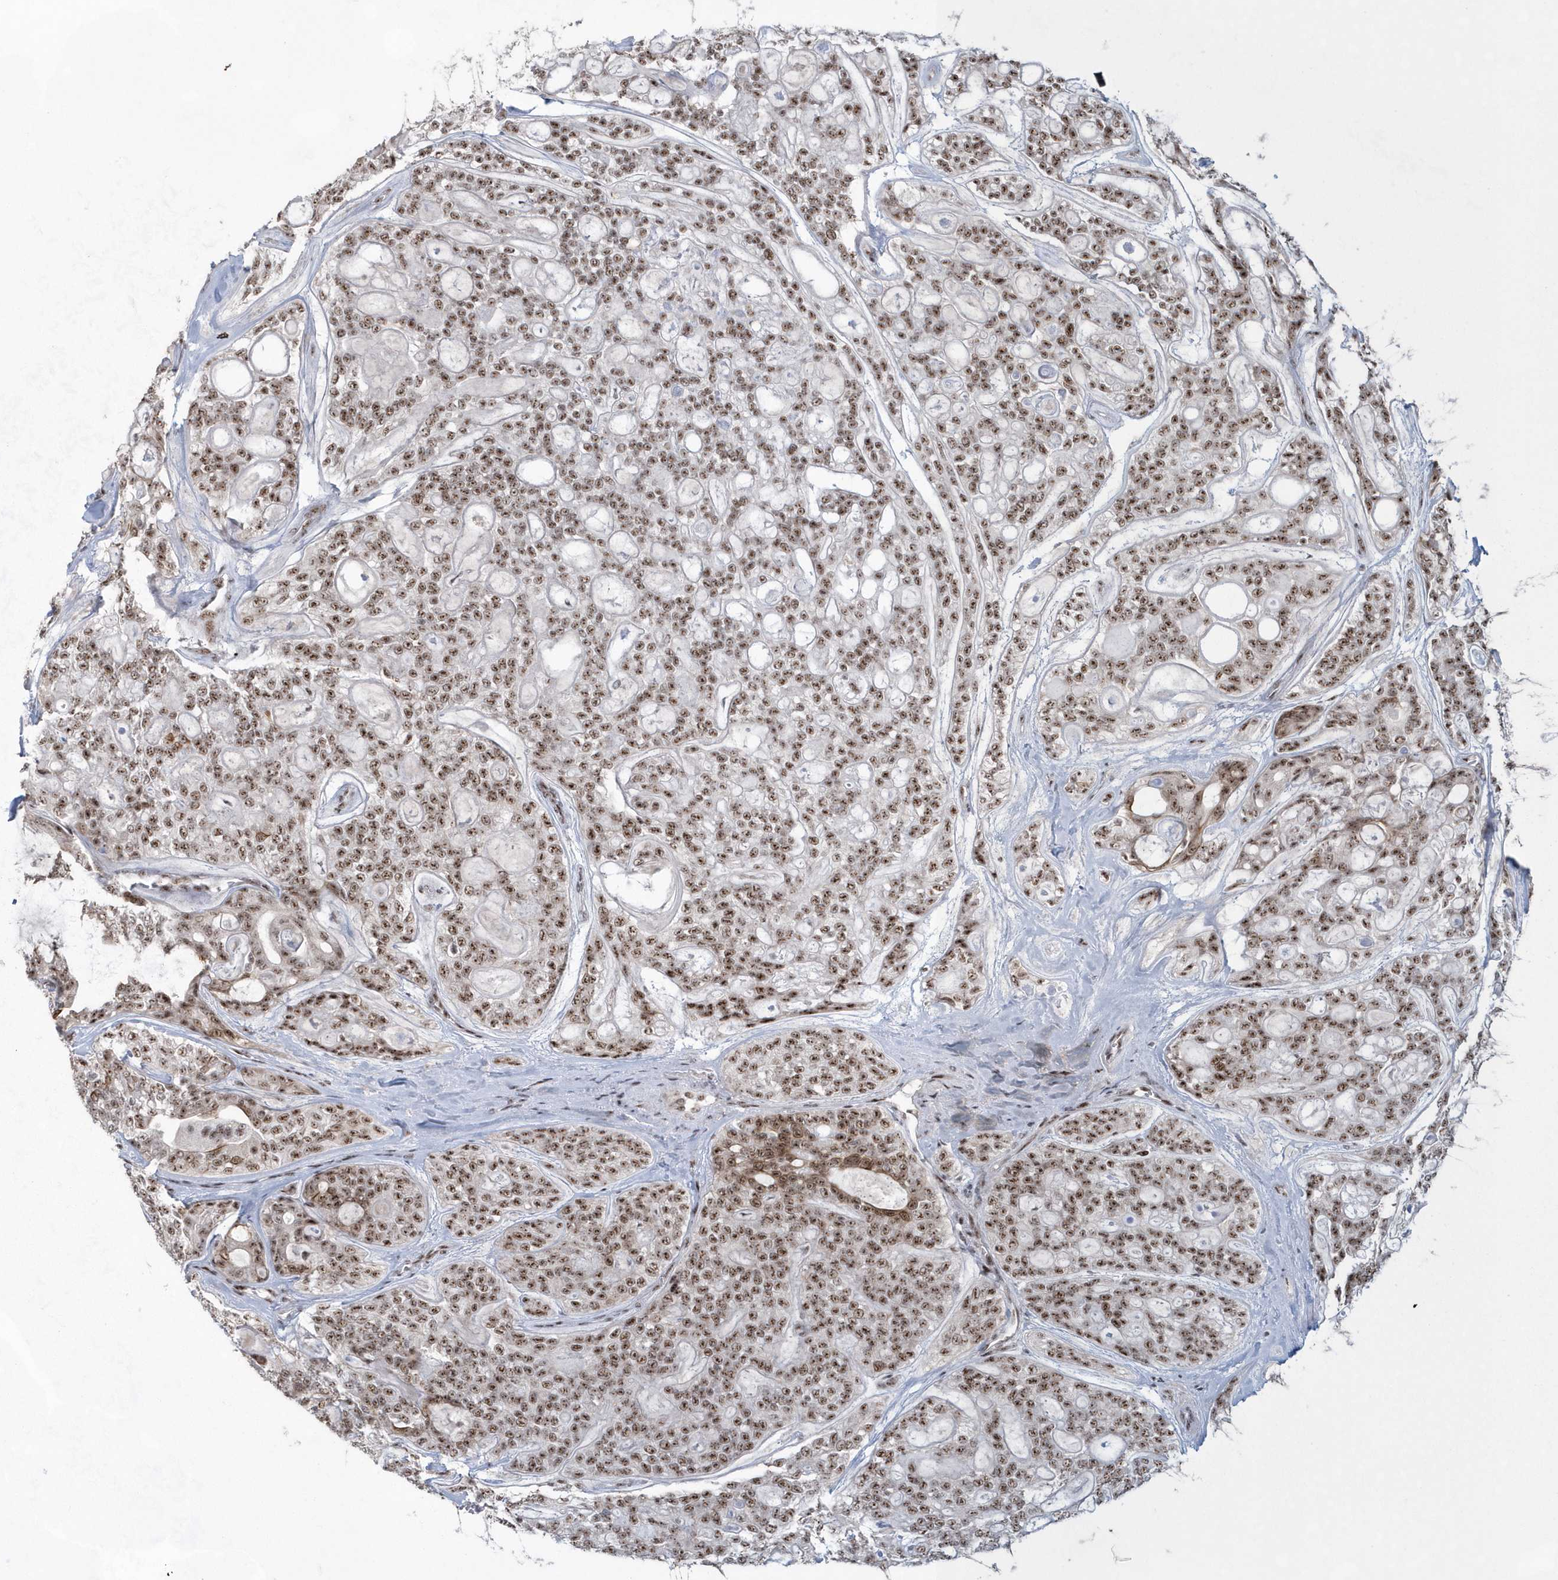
{"staining": {"intensity": "moderate", "quantity": ">75%", "location": "nuclear"}, "tissue": "head and neck cancer", "cell_type": "Tumor cells", "image_type": "cancer", "snomed": [{"axis": "morphology", "description": "Adenocarcinoma, NOS"}, {"axis": "topography", "description": "Head-Neck"}], "caption": "Head and neck cancer tissue displays moderate nuclear positivity in approximately >75% of tumor cells", "gene": "KDM6B", "patient": {"sex": "male", "age": 66}}